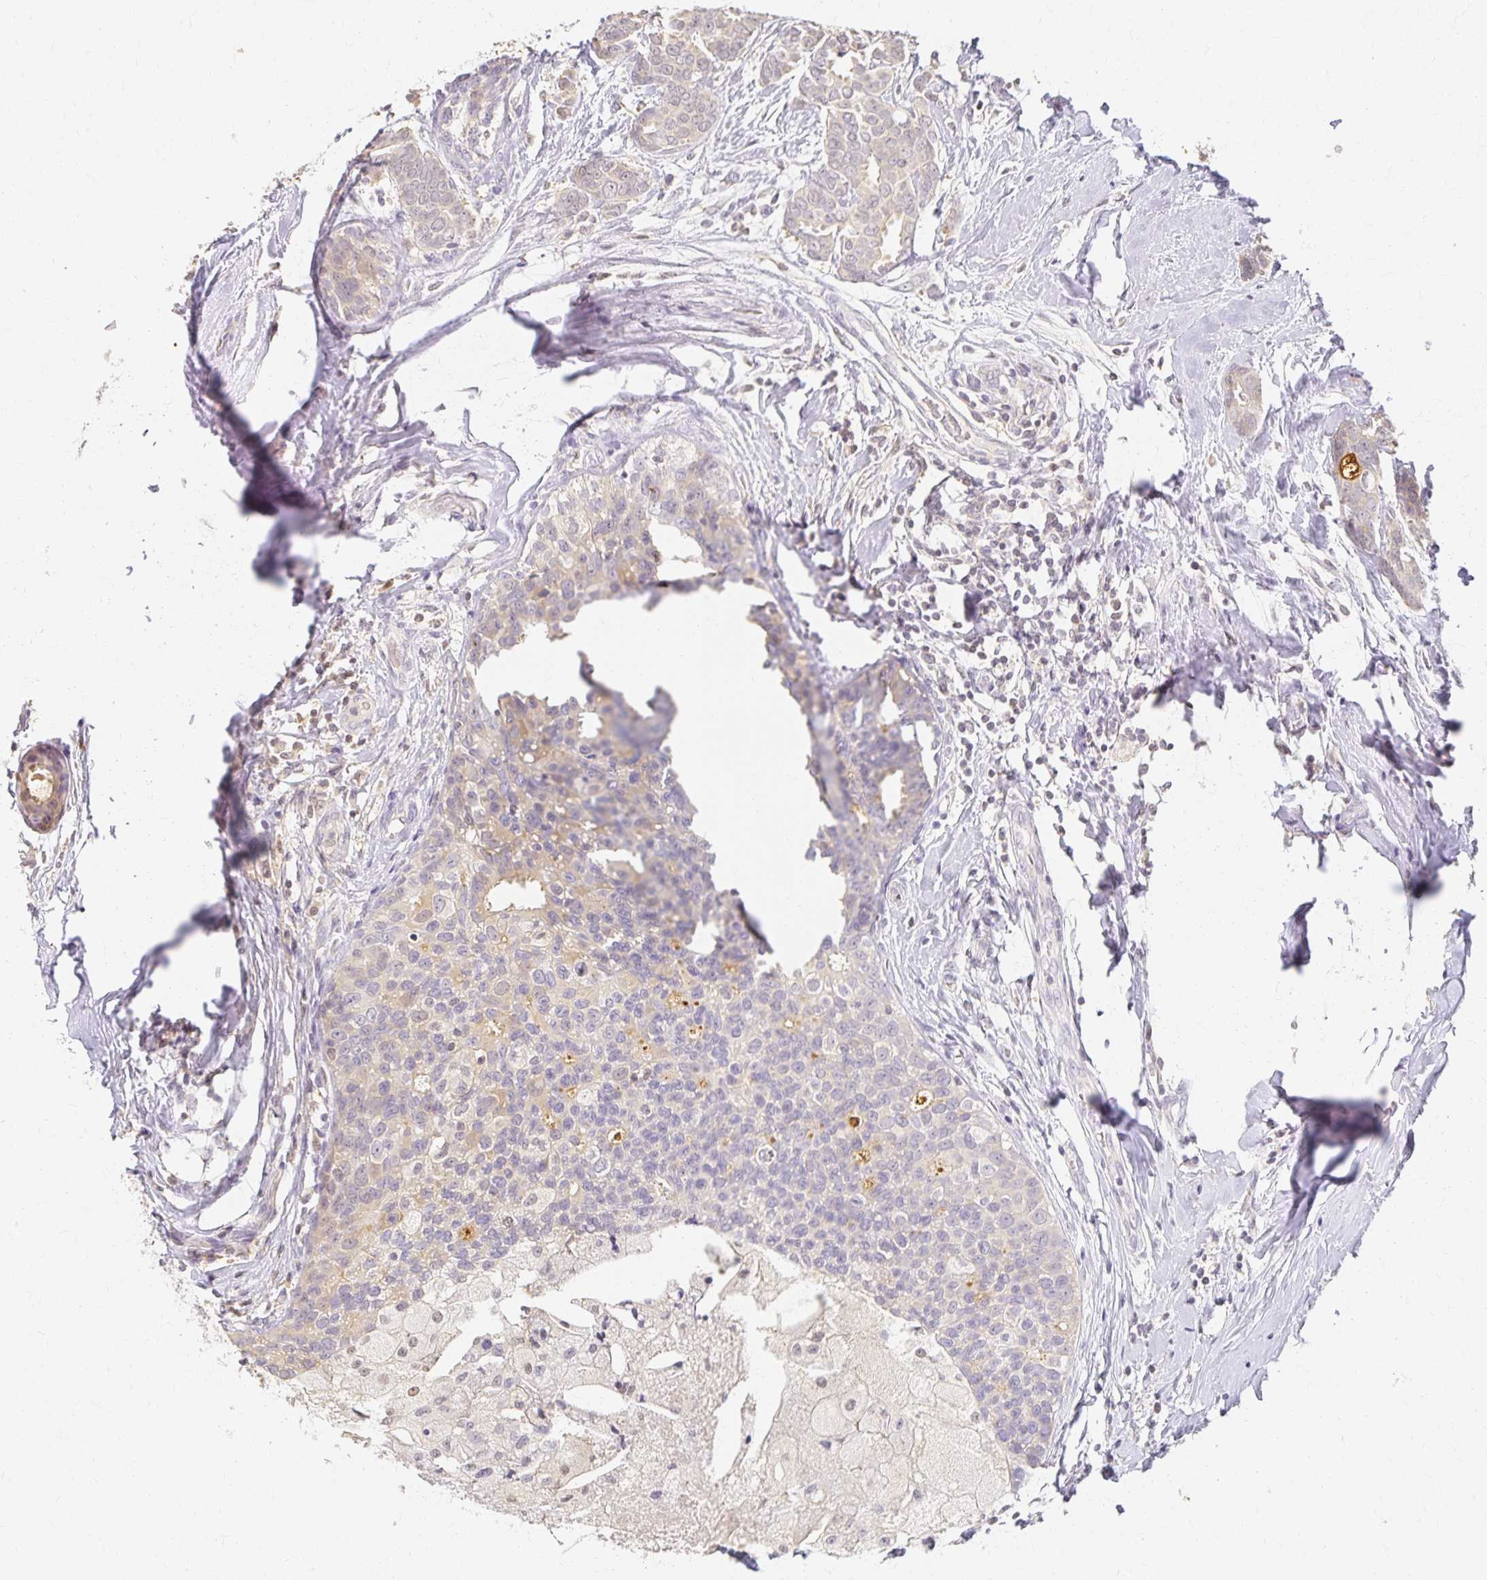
{"staining": {"intensity": "negative", "quantity": "none", "location": "none"}, "tissue": "breast cancer", "cell_type": "Tumor cells", "image_type": "cancer", "snomed": [{"axis": "morphology", "description": "Duct carcinoma"}, {"axis": "topography", "description": "Breast"}], "caption": "Immunohistochemistry image of neoplastic tissue: human breast cancer stained with DAB displays no significant protein positivity in tumor cells.", "gene": "AZGP1", "patient": {"sex": "female", "age": 45}}